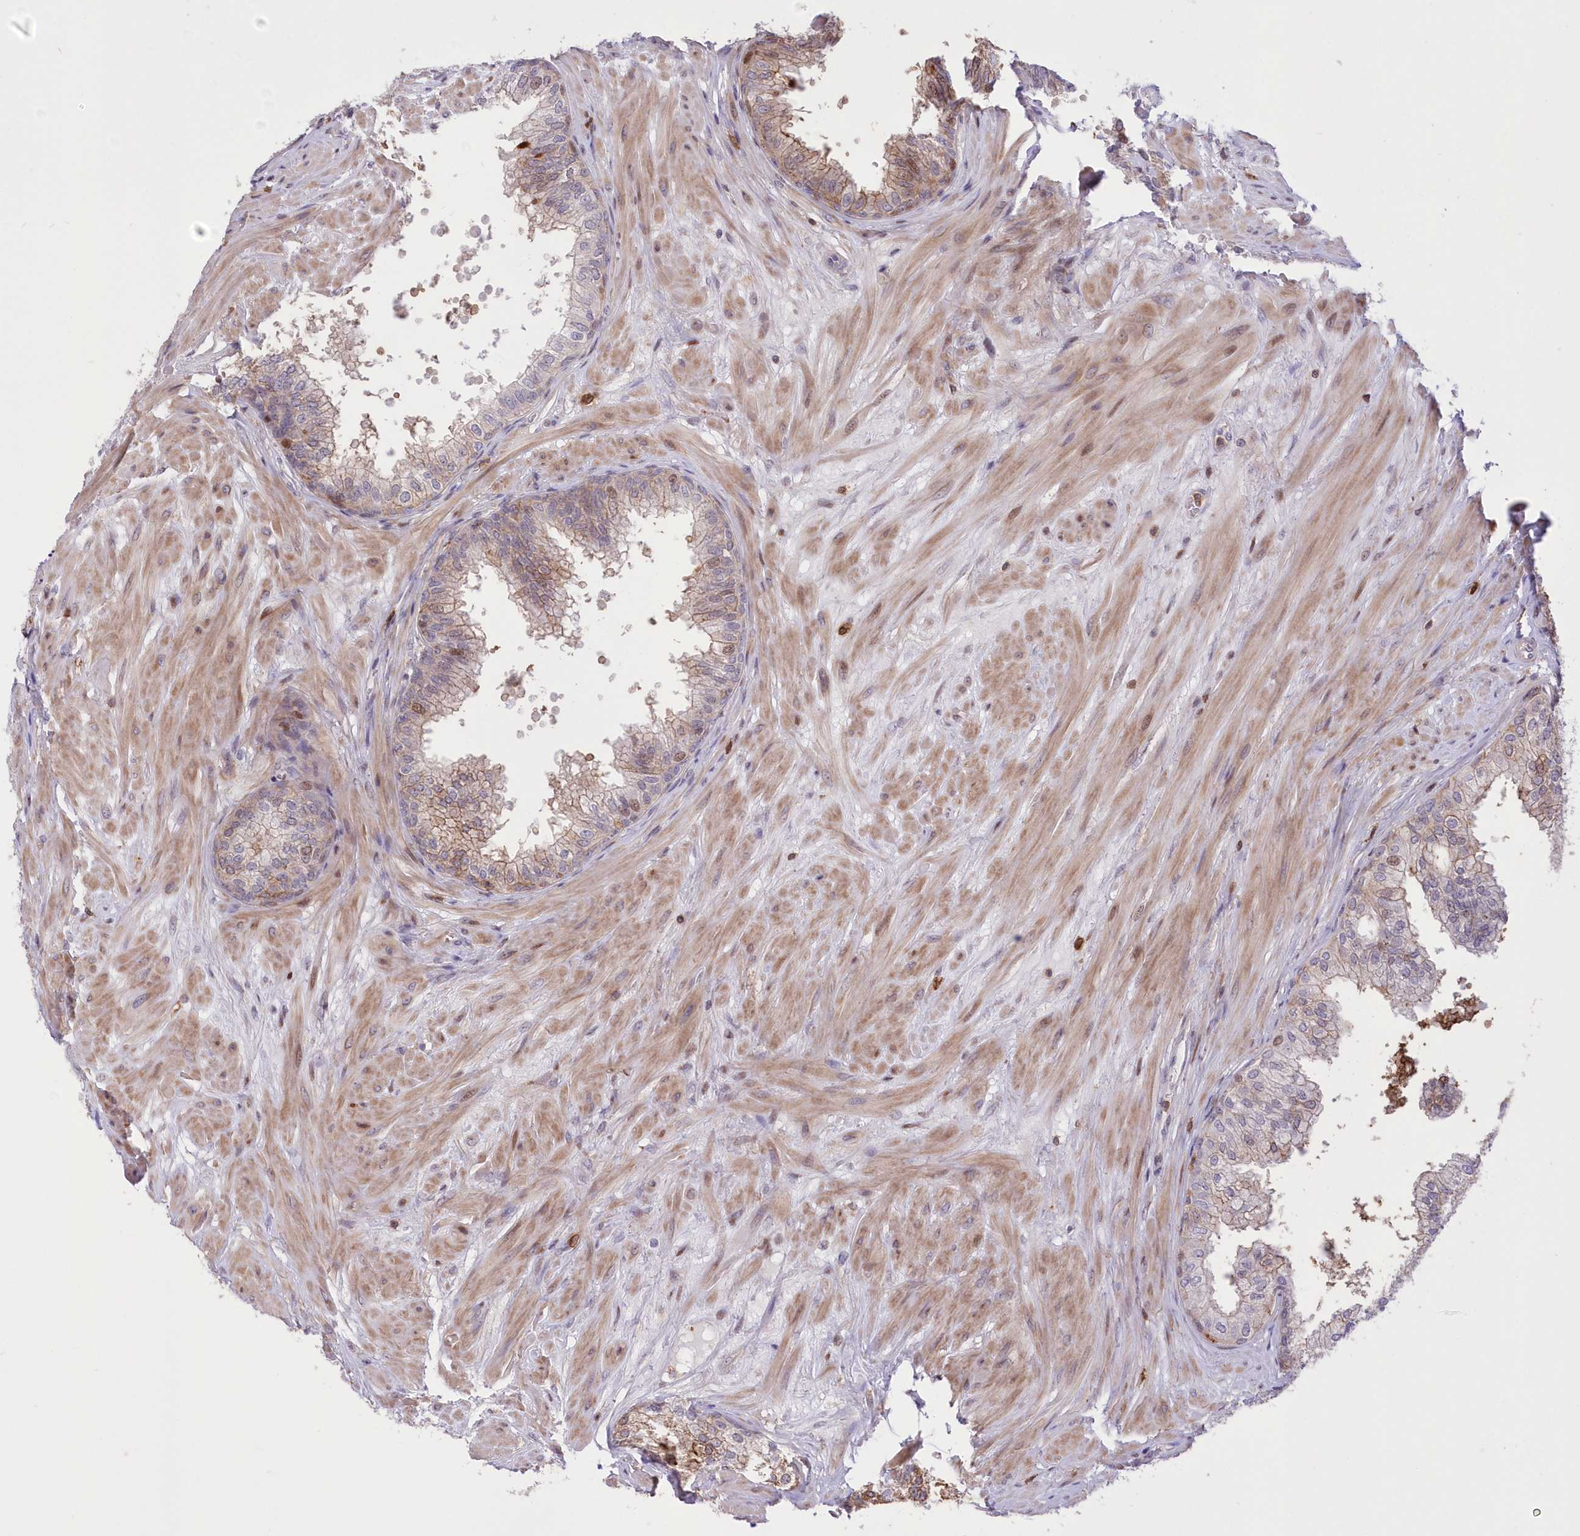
{"staining": {"intensity": "moderate", "quantity": "25%-75%", "location": "cytoplasmic/membranous,nuclear"}, "tissue": "prostate", "cell_type": "Glandular cells", "image_type": "normal", "snomed": [{"axis": "morphology", "description": "Normal tissue, NOS"}, {"axis": "topography", "description": "Prostate"}], "caption": "Glandular cells reveal medium levels of moderate cytoplasmic/membranous,nuclear expression in approximately 25%-75% of cells in benign prostate. The staining was performed using DAB (3,3'-diaminobenzidine), with brown indicating positive protein expression. Nuclei are stained blue with hematoxylin.", "gene": "RNPEPL1", "patient": {"sex": "male", "age": 60}}